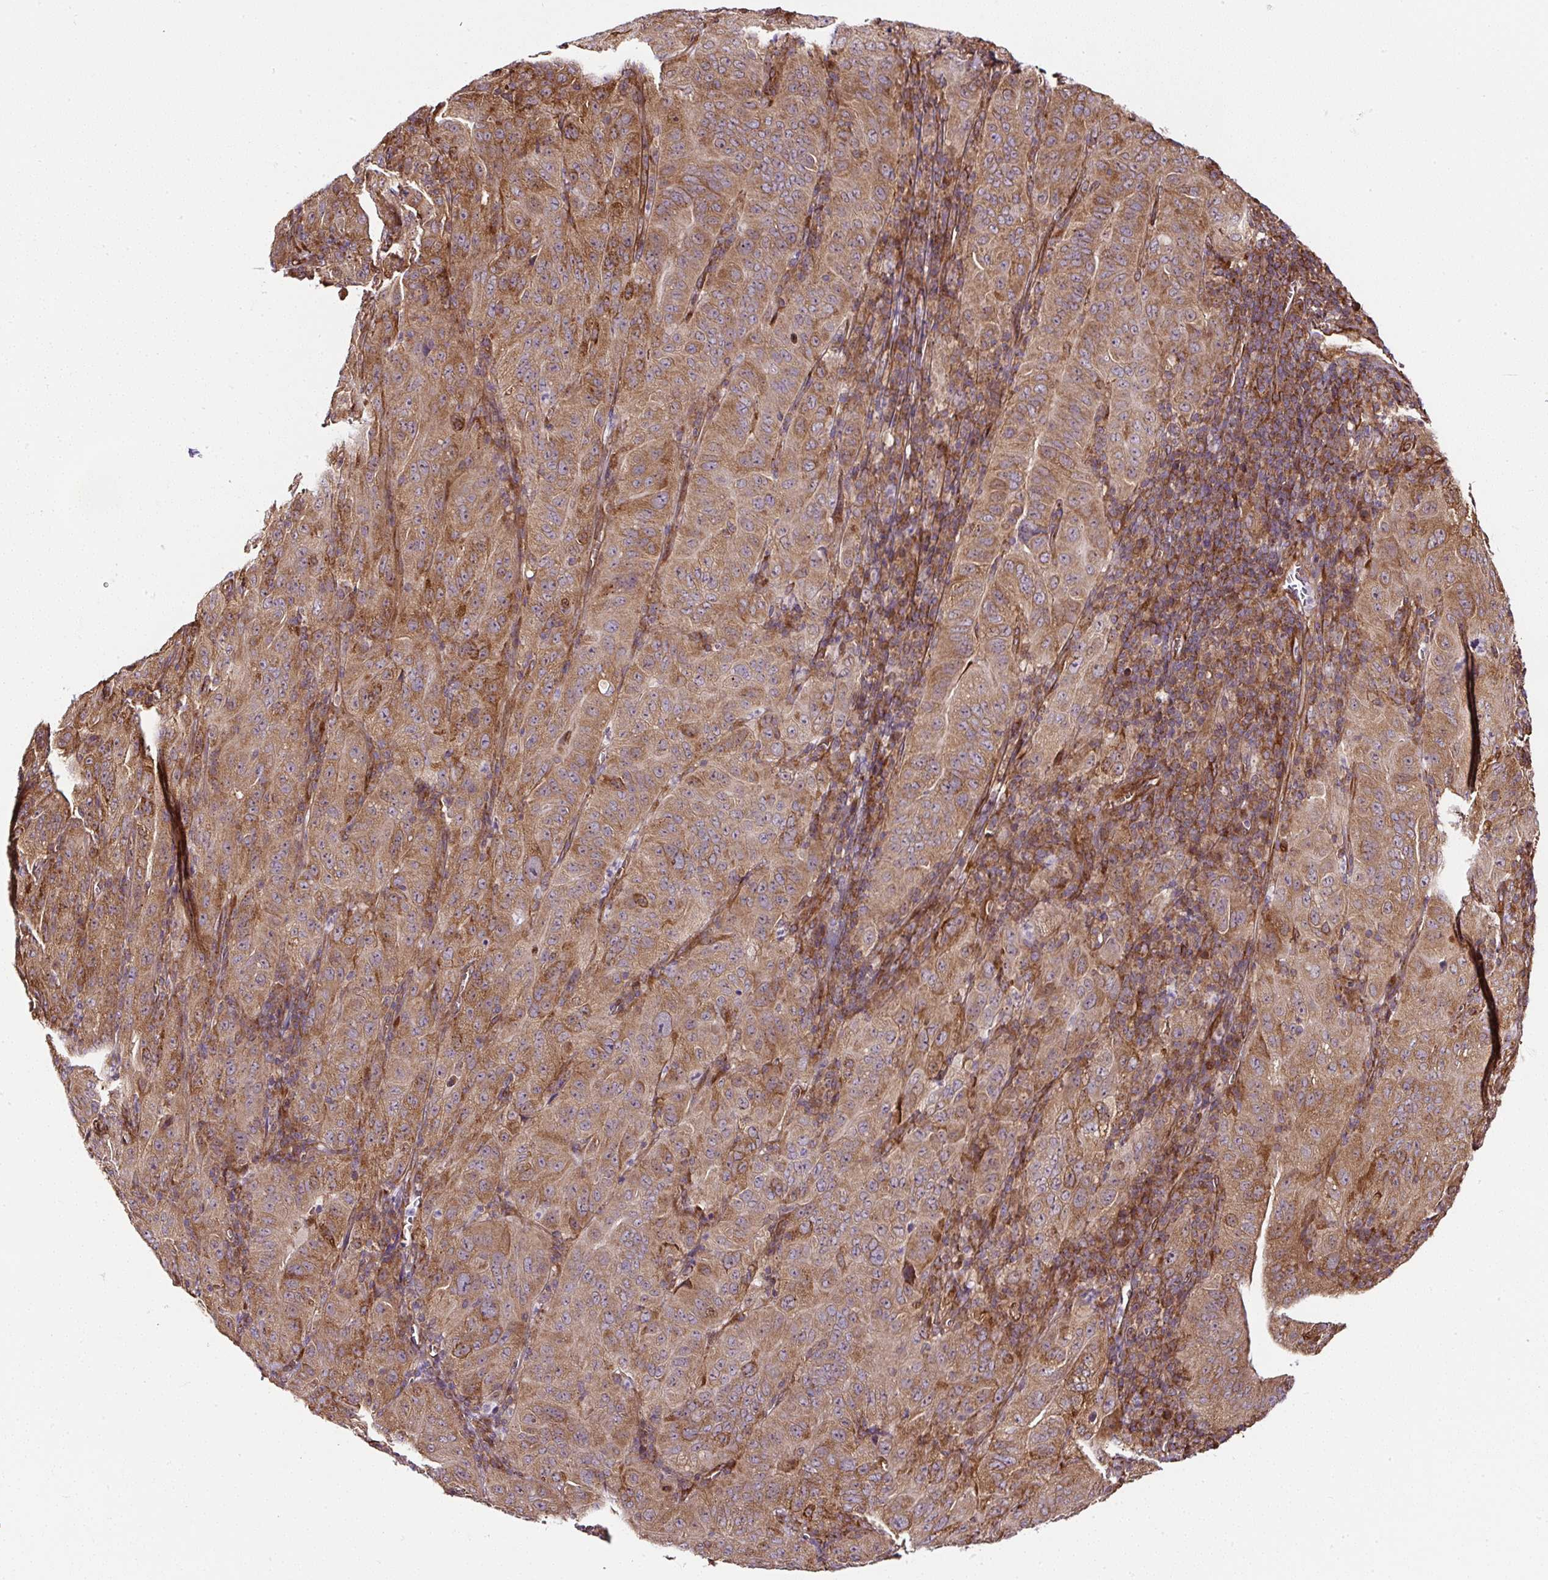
{"staining": {"intensity": "moderate", "quantity": ">75%", "location": "cytoplasmic/membranous,nuclear"}, "tissue": "pancreatic cancer", "cell_type": "Tumor cells", "image_type": "cancer", "snomed": [{"axis": "morphology", "description": "Adenocarcinoma, NOS"}, {"axis": "topography", "description": "Pancreas"}], "caption": "High-magnification brightfield microscopy of pancreatic cancer stained with DAB (brown) and counterstained with hematoxylin (blue). tumor cells exhibit moderate cytoplasmic/membranous and nuclear staining is seen in about>75% of cells.", "gene": "KDM4E", "patient": {"sex": "male", "age": 63}}